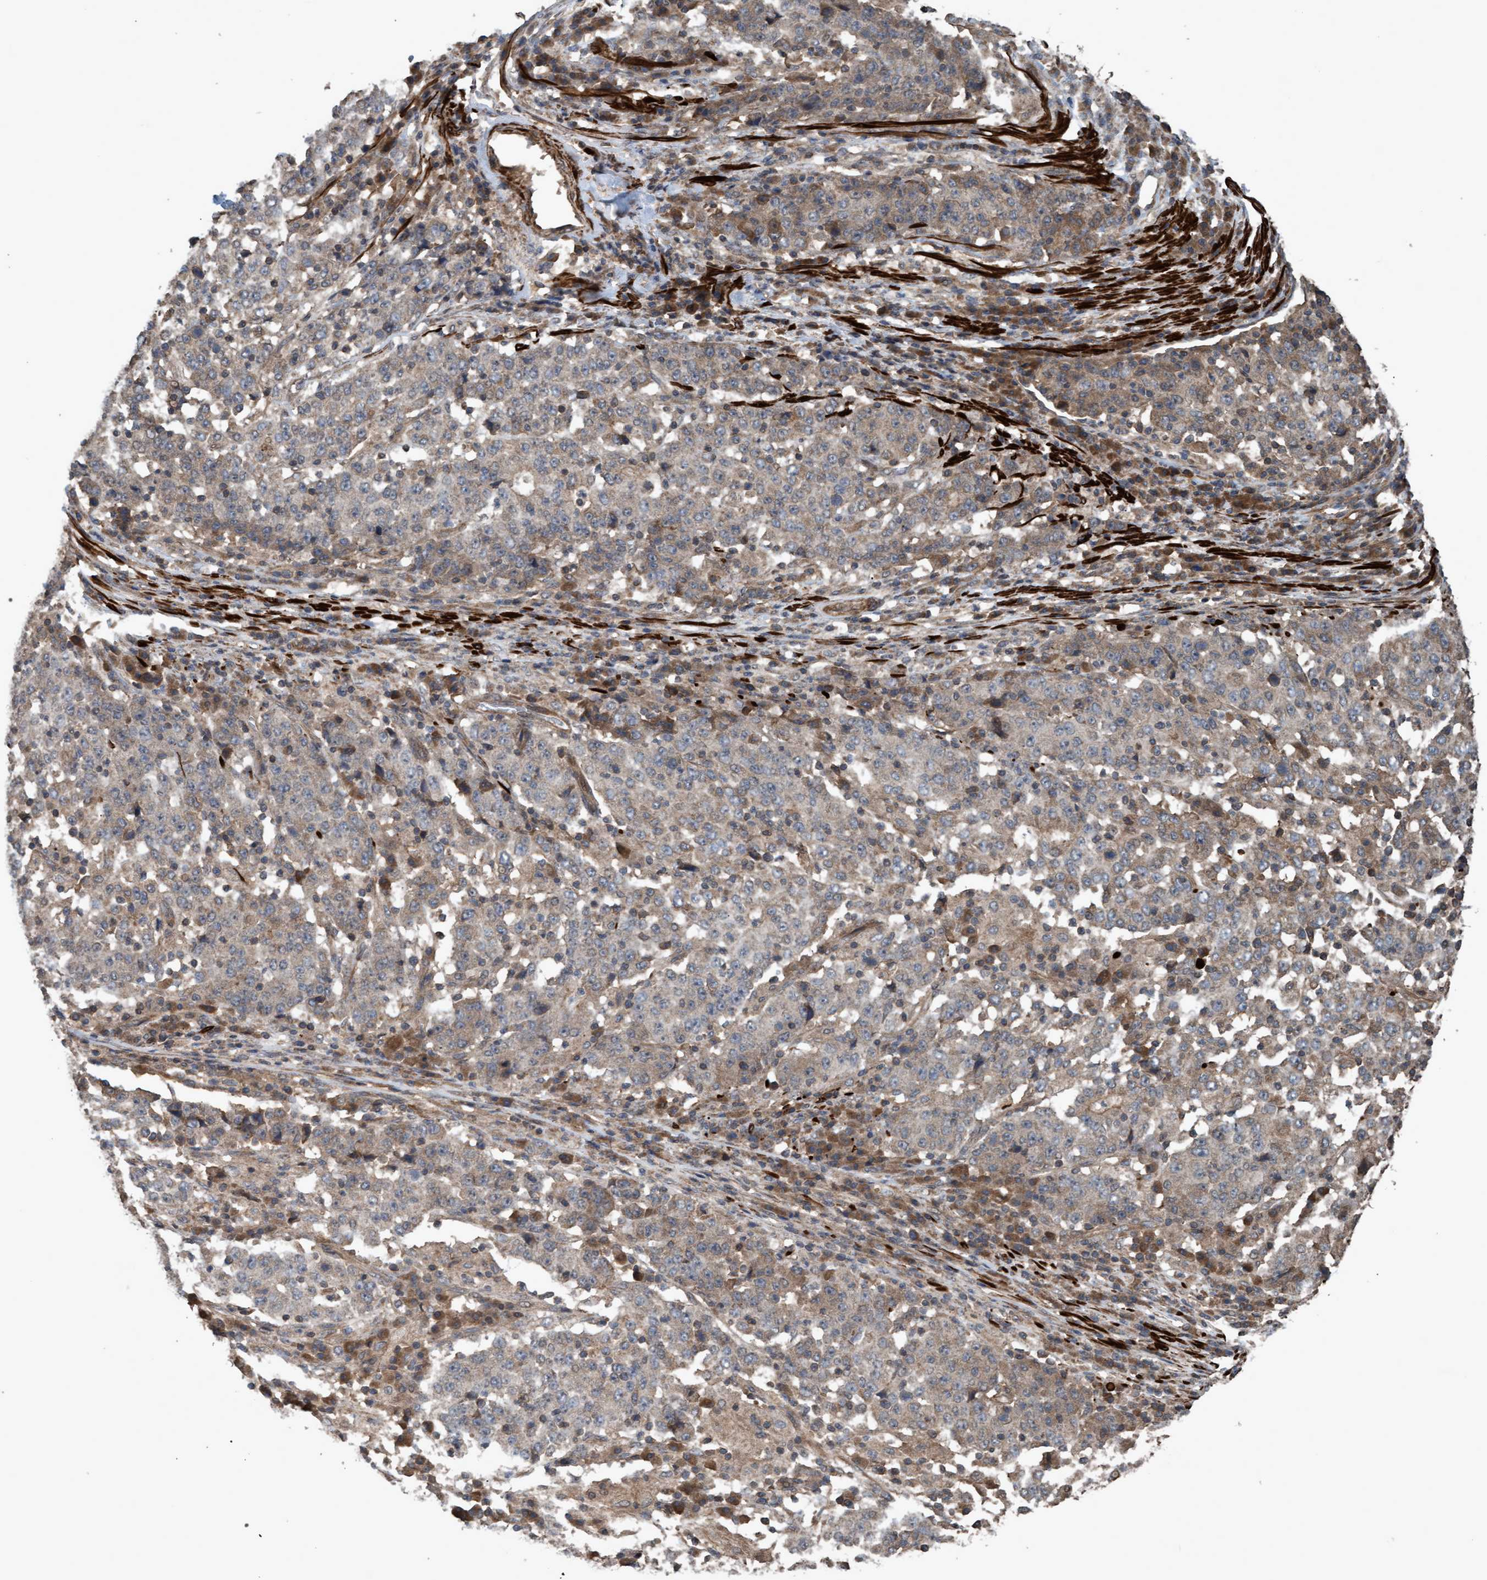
{"staining": {"intensity": "weak", "quantity": "25%-75%", "location": "cytoplasmic/membranous"}, "tissue": "stomach cancer", "cell_type": "Tumor cells", "image_type": "cancer", "snomed": [{"axis": "morphology", "description": "Adenocarcinoma, NOS"}, {"axis": "topography", "description": "Stomach"}], "caption": "A high-resolution image shows immunohistochemistry staining of stomach adenocarcinoma, which exhibits weak cytoplasmic/membranous staining in approximately 25%-75% of tumor cells.", "gene": "GGT6", "patient": {"sex": "male", "age": 59}}